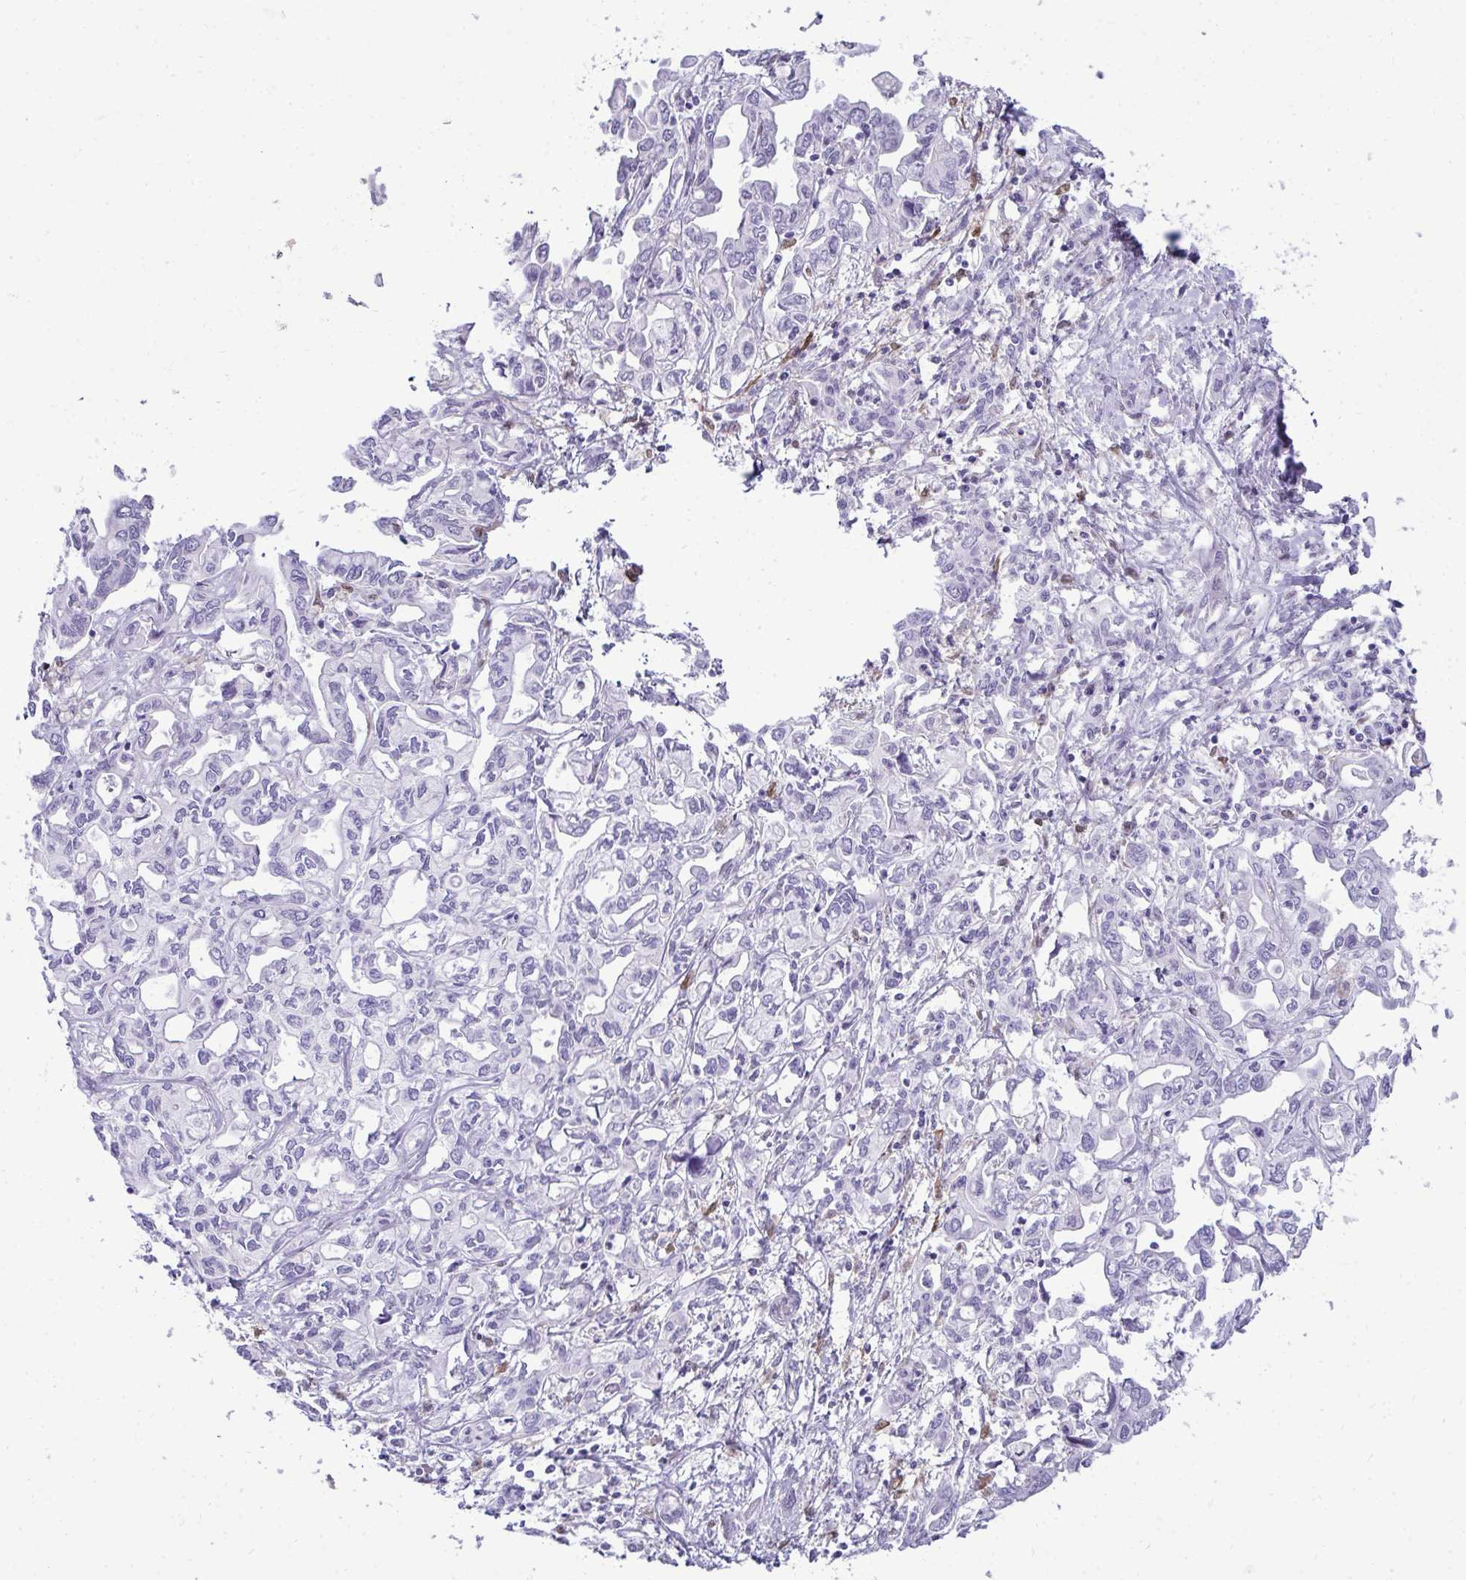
{"staining": {"intensity": "negative", "quantity": "none", "location": "none"}, "tissue": "liver cancer", "cell_type": "Tumor cells", "image_type": "cancer", "snomed": [{"axis": "morphology", "description": "Cholangiocarcinoma"}, {"axis": "topography", "description": "Liver"}], "caption": "An immunohistochemistry (IHC) photomicrograph of liver cancer (cholangiocarcinoma) is shown. There is no staining in tumor cells of liver cancer (cholangiocarcinoma).", "gene": "HSPB6", "patient": {"sex": "female", "age": 64}}